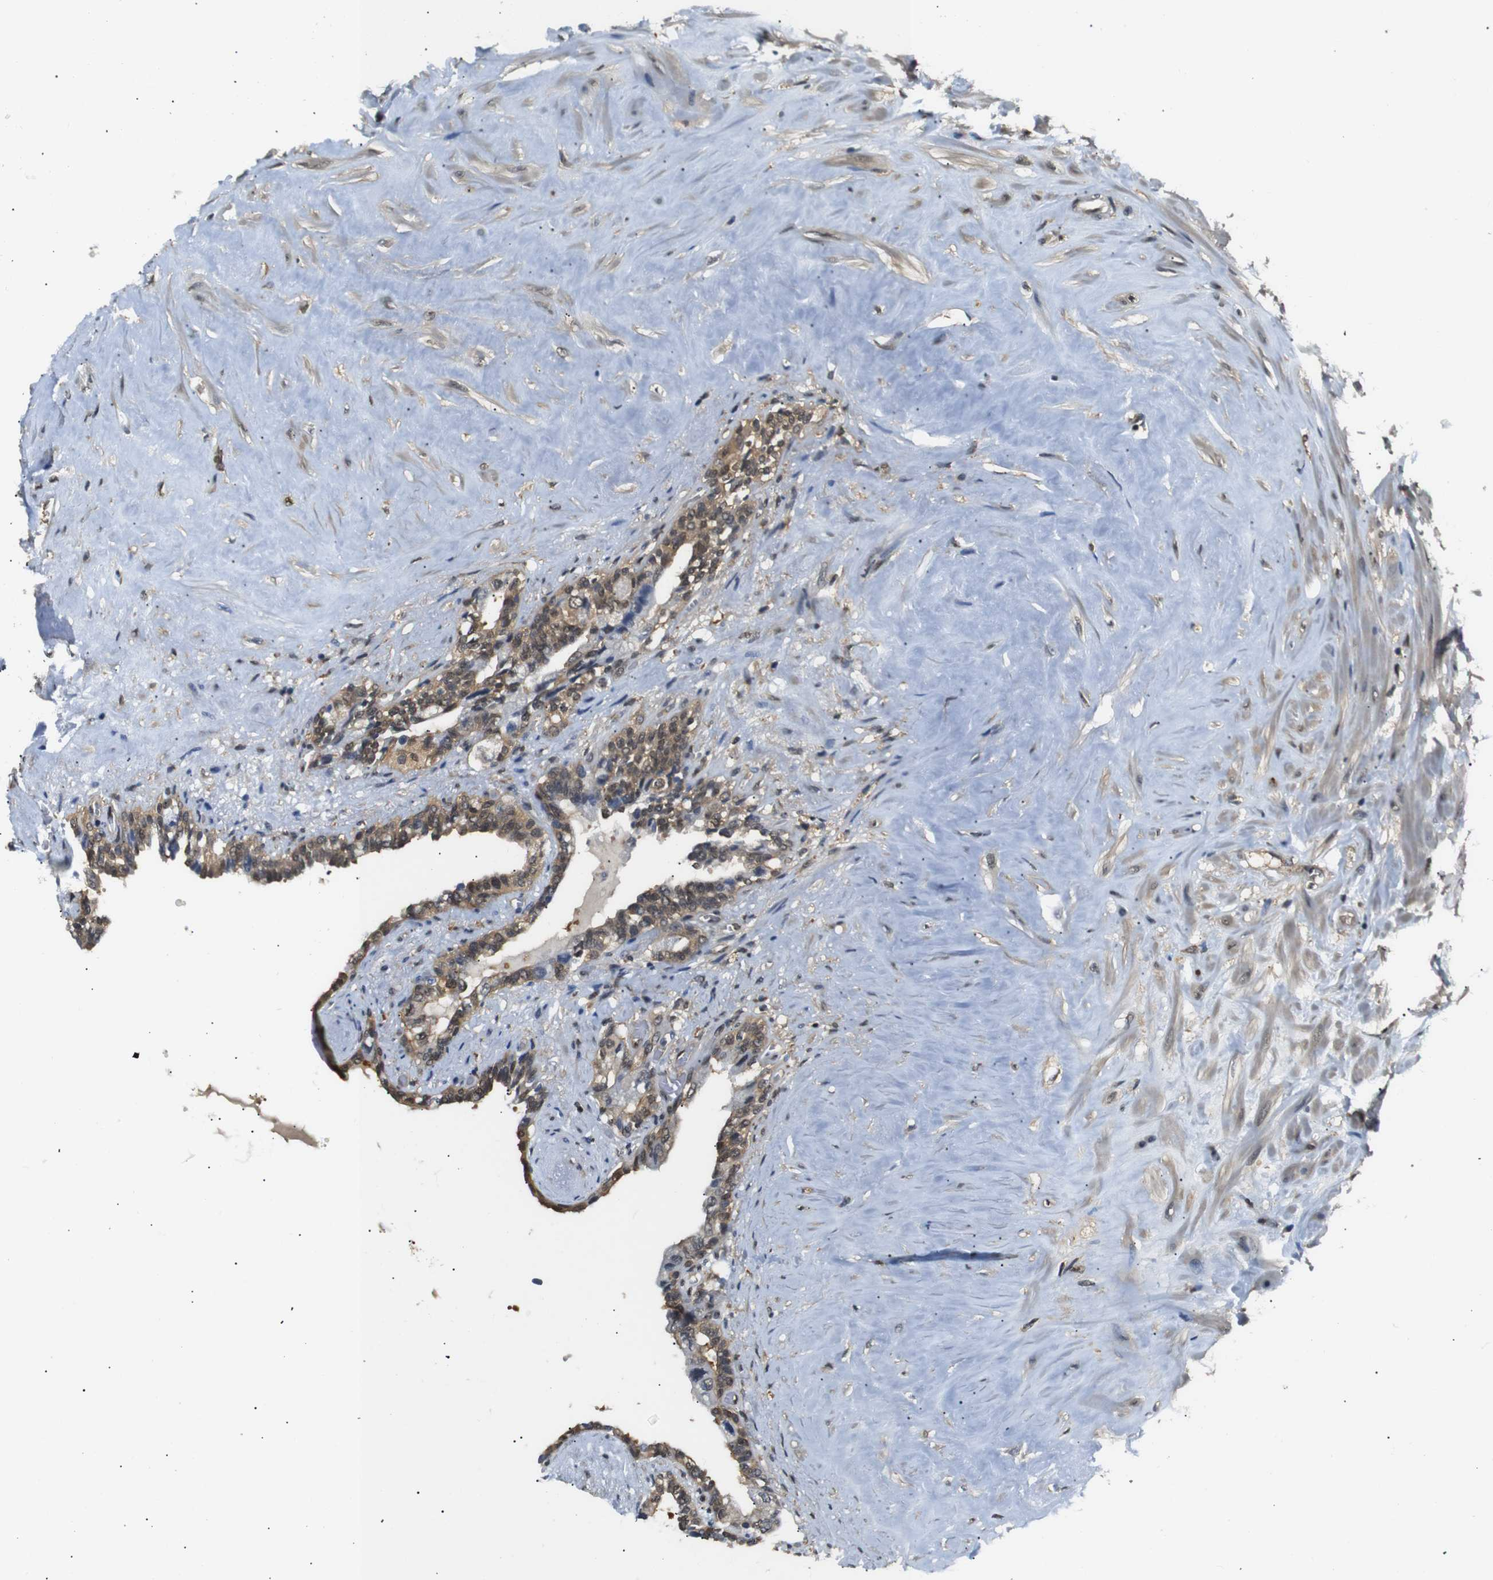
{"staining": {"intensity": "moderate", "quantity": "25%-75%", "location": "cytoplasmic/membranous,nuclear"}, "tissue": "seminal vesicle", "cell_type": "Glandular cells", "image_type": "normal", "snomed": [{"axis": "morphology", "description": "Normal tissue, NOS"}, {"axis": "topography", "description": "Seminal veicle"}], "caption": "This histopathology image shows immunohistochemistry (IHC) staining of unremarkable human seminal vesicle, with medium moderate cytoplasmic/membranous,nuclear staining in approximately 25%-75% of glandular cells.", "gene": "UBXN1", "patient": {"sex": "male", "age": 63}}